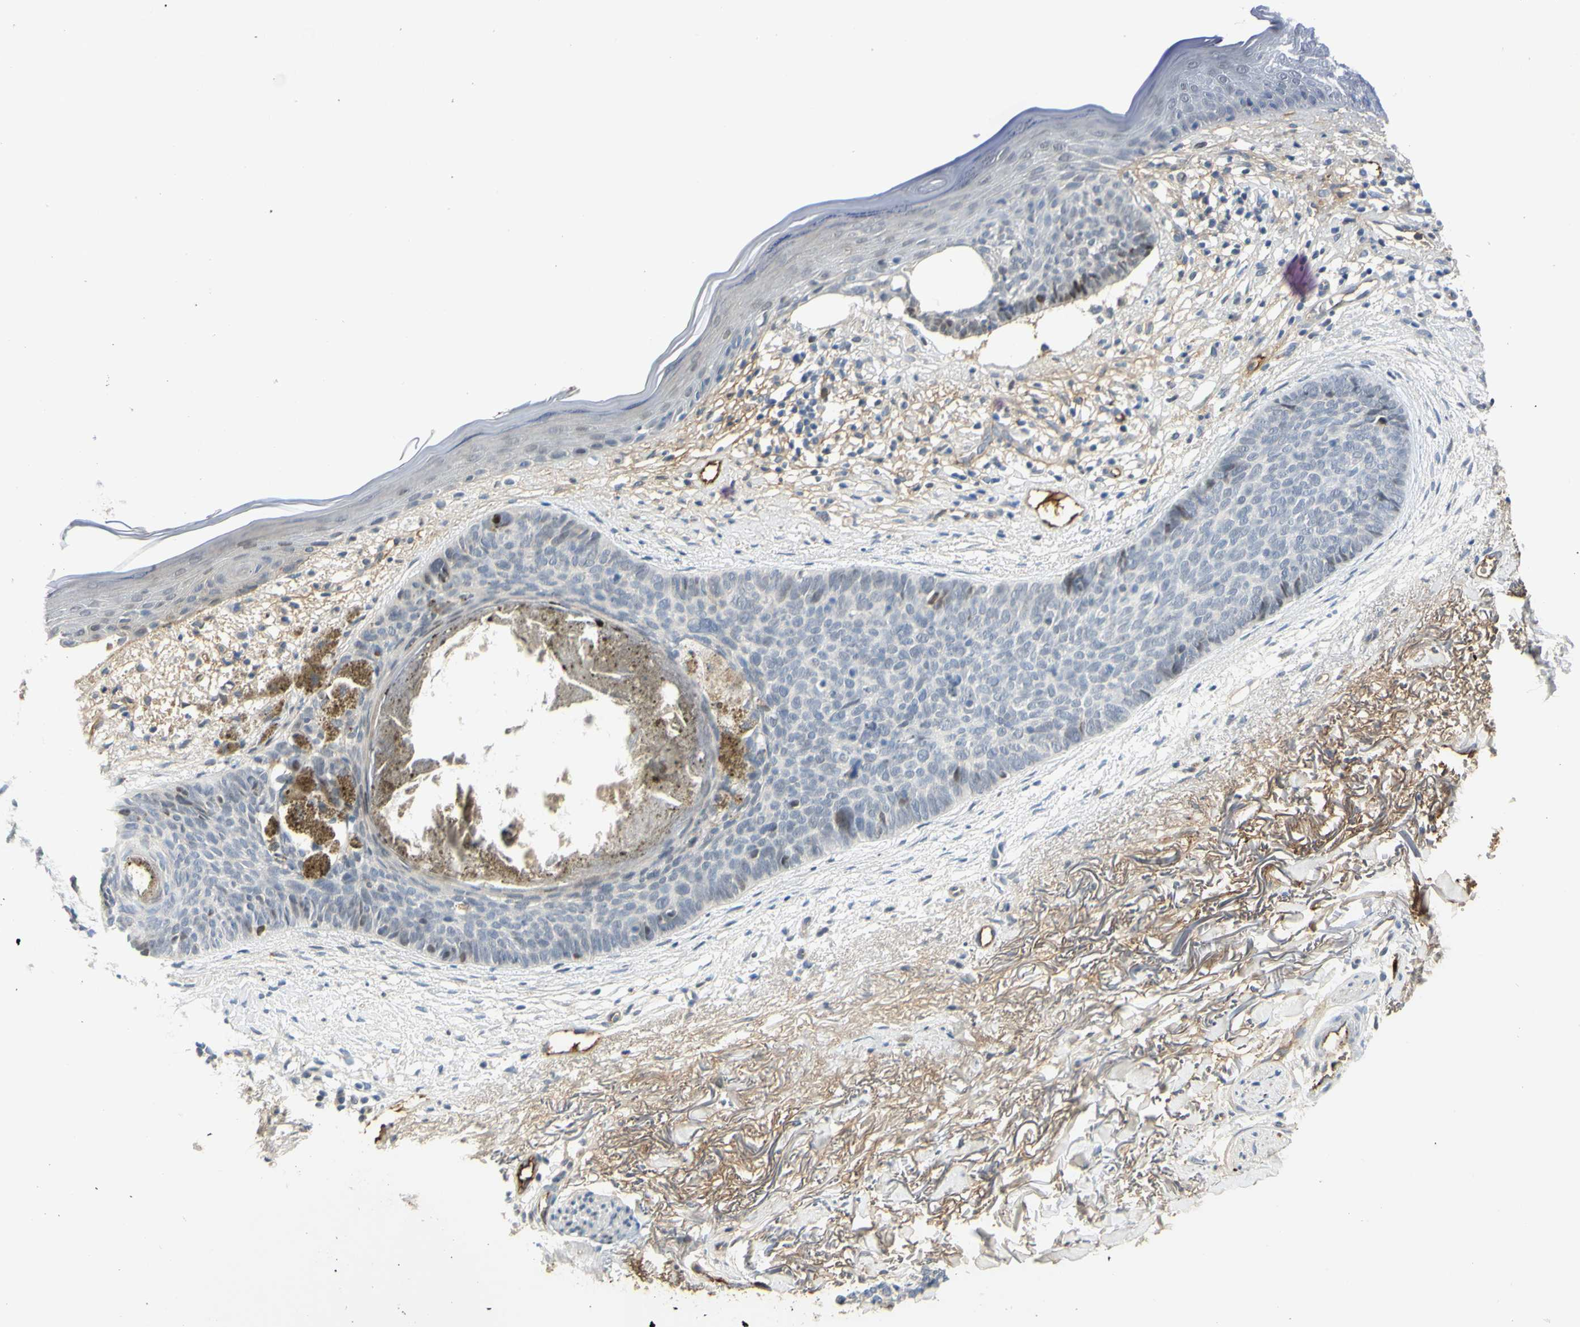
{"staining": {"intensity": "negative", "quantity": "none", "location": "none"}, "tissue": "skin cancer", "cell_type": "Tumor cells", "image_type": "cancer", "snomed": [{"axis": "morphology", "description": "Basal cell carcinoma"}, {"axis": "topography", "description": "Skin"}], "caption": "A micrograph of skin basal cell carcinoma stained for a protein exhibits no brown staining in tumor cells.", "gene": "ANGPT2", "patient": {"sex": "female", "age": 70}}